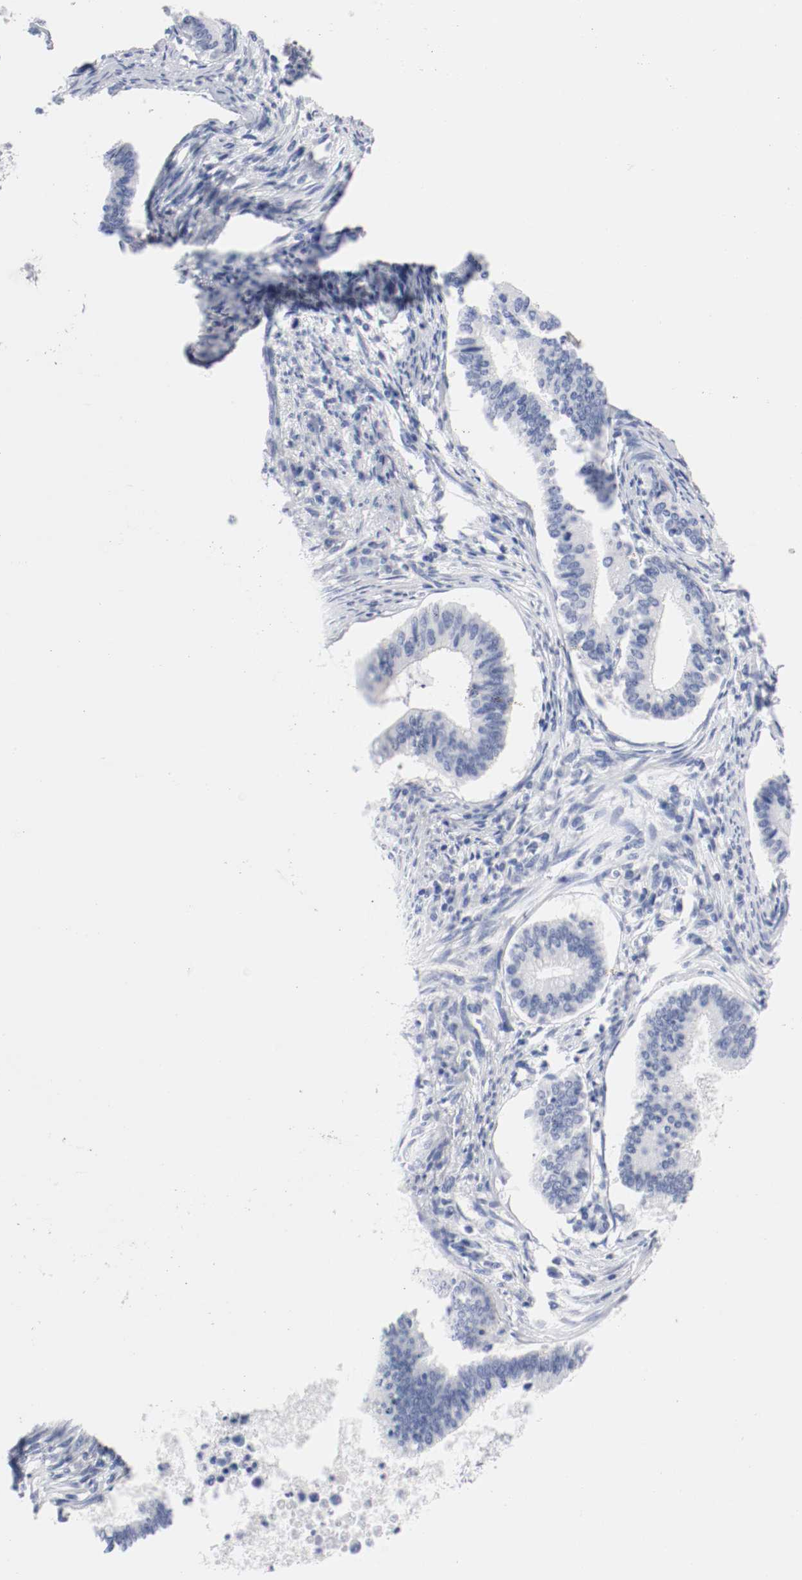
{"staining": {"intensity": "negative", "quantity": "none", "location": "none"}, "tissue": "cervical cancer", "cell_type": "Tumor cells", "image_type": "cancer", "snomed": [{"axis": "morphology", "description": "Adenocarcinoma, NOS"}, {"axis": "topography", "description": "Cervix"}], "caption": "DAB (3,3'-diaminobenzidine) immunohistochemical staining of human cervical cancer shows no significant staining in tumor cells.", "gene": "GAD1", "patient": {"sex": "female", "age": 36}}